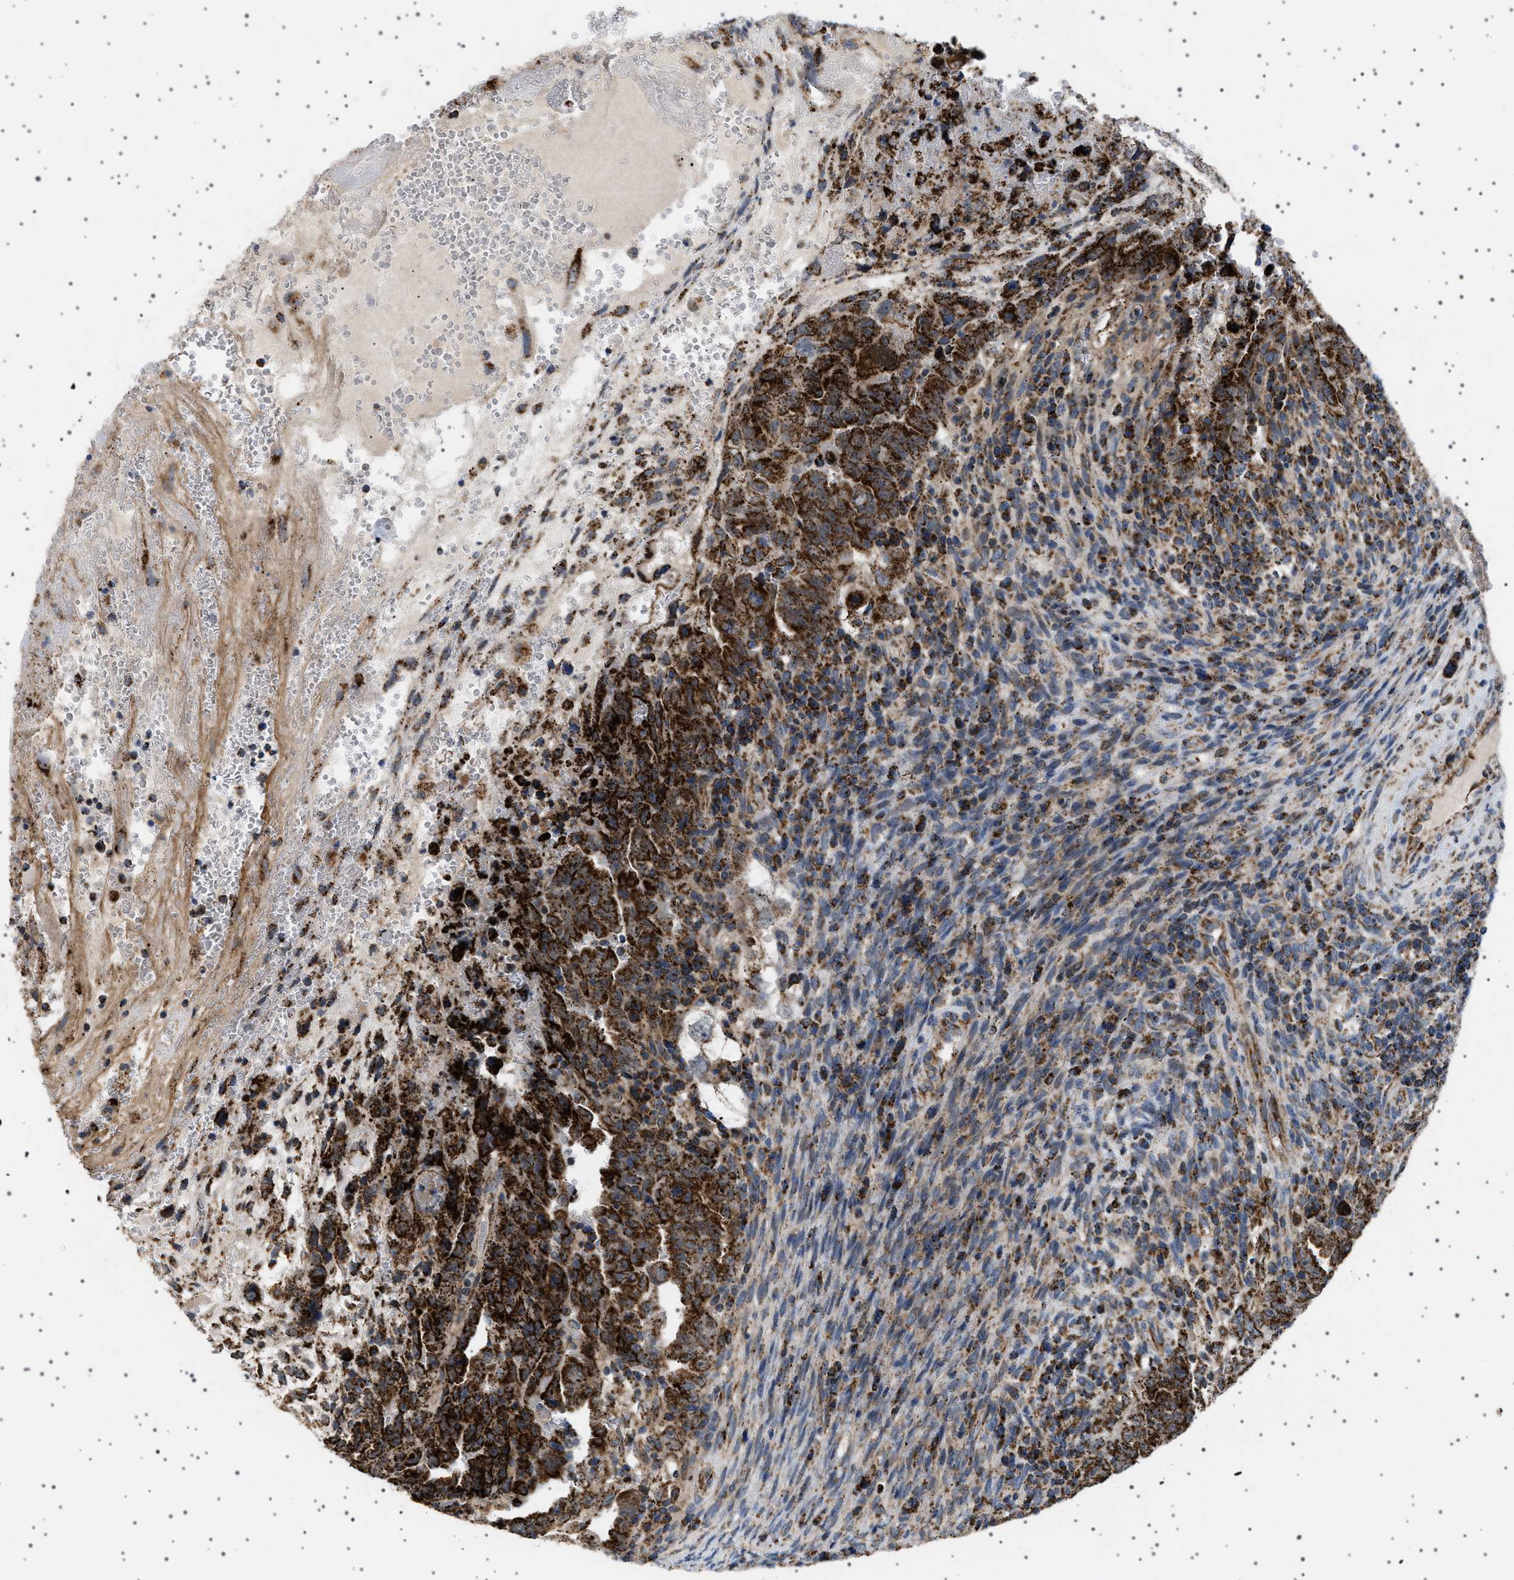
{"staining": {"intensity": "strong", "quantity": ">75%", "location": "cytoplasmic/membranous"}, "tissue": "testis cancer", "cell_type": "Tumor cells", "image_type": "cancer", "snomed": [{"axis": "morphology", "description": "Carcinoma, Embryonal, NOS"}, {"axis": "topography", "description": "Testis"}], "caption": "Human testis cancer (embryonal carcinoma) stained with a protein marker shows strong staining in tumor cells.", "gene": "UBXN8", "patient": {"sex": "male", "age": 28}}